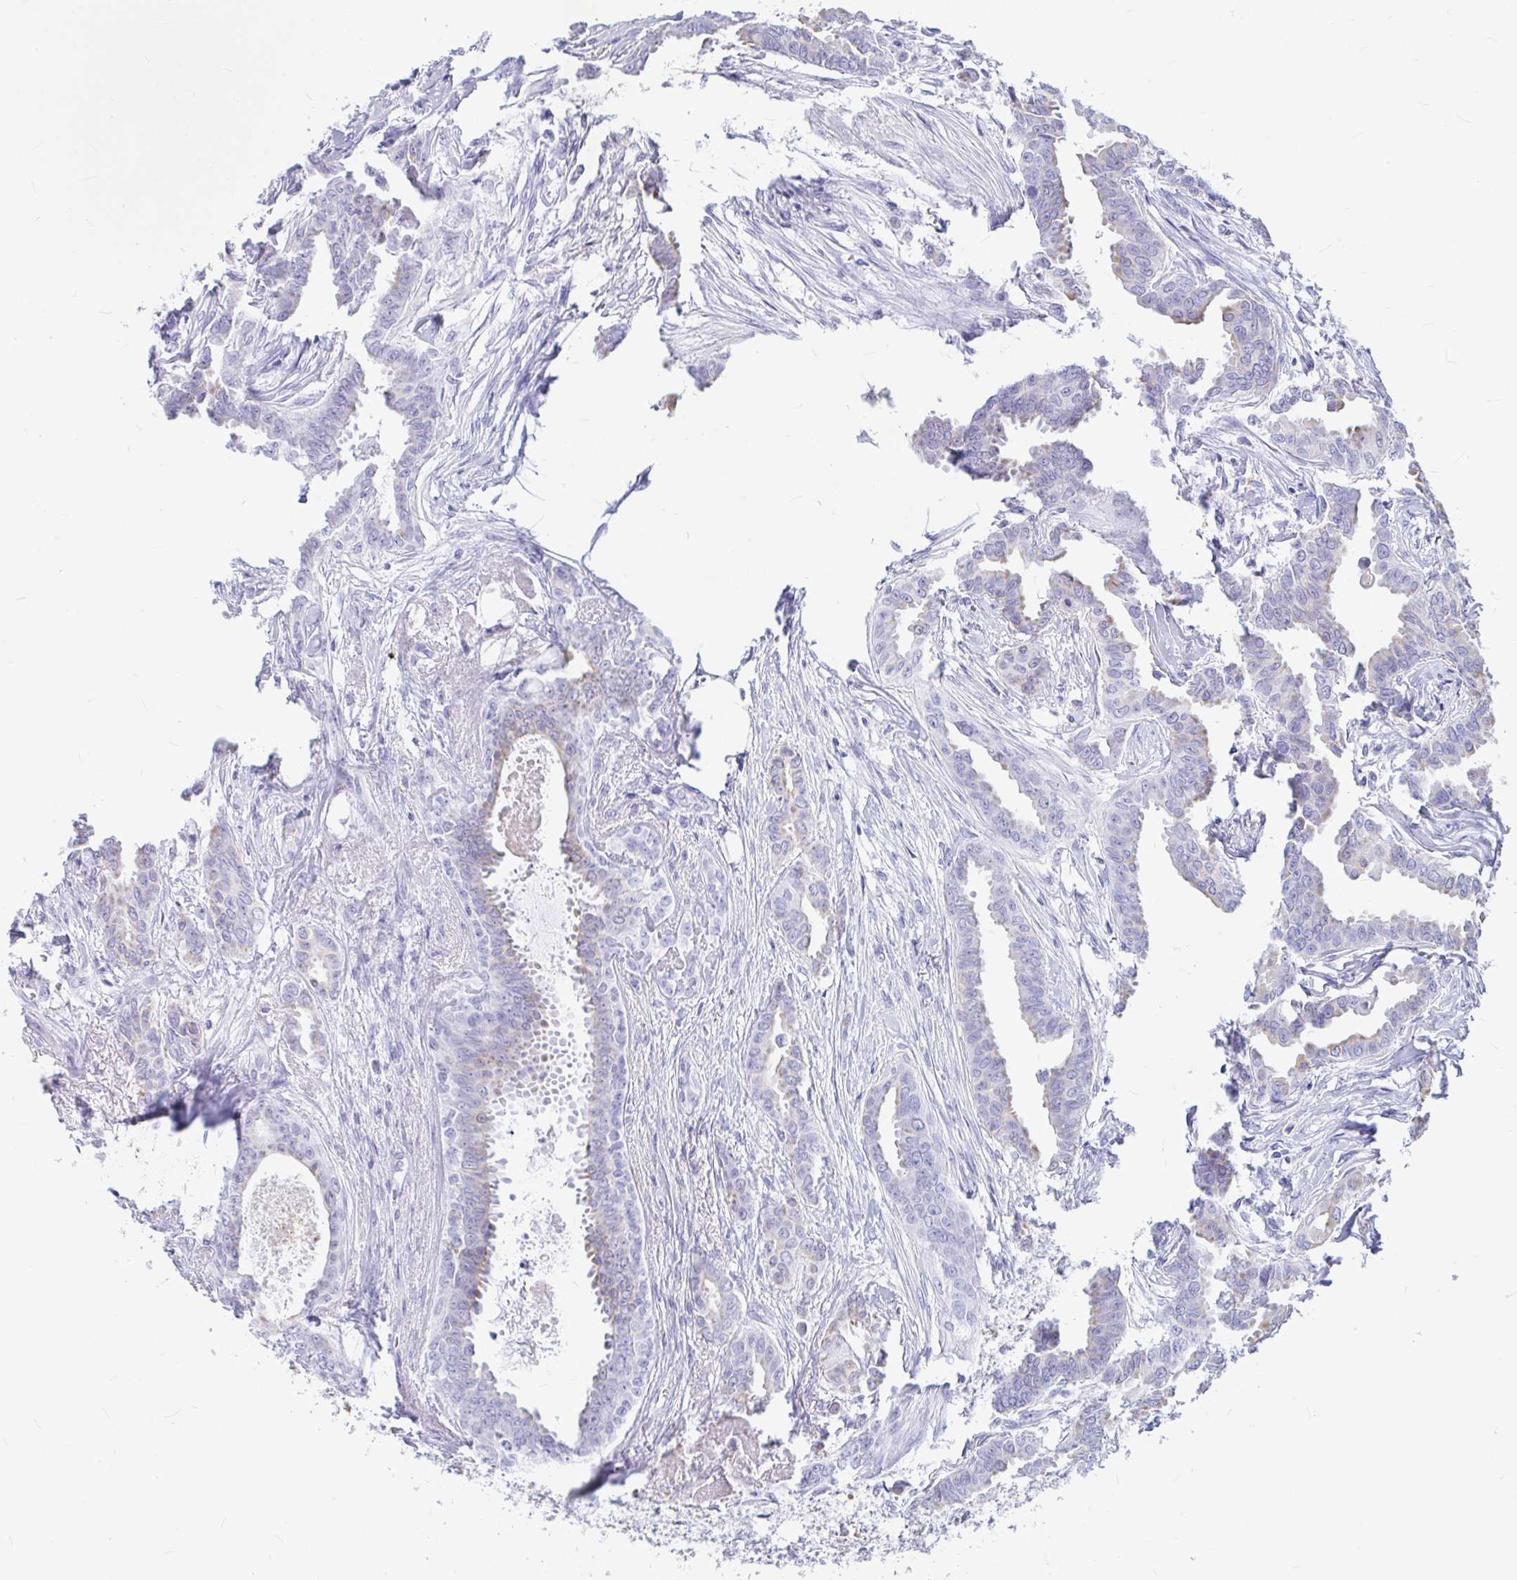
{"staining": {"intensity": "negative", "quantity": "none", "location": "none"}, "tissue": "breast cancer", "cell_type": "Tumor cells", "image_type": "cancer", "snomed": [{"axis": "morphology", "description": "Duct carcinoma"}, {"axis": "topography", "description": "Breast"}], "caption": "Tumor cells are negative for brown protein staining in infiltrating ductal carcinoma (breast). (Stains: DAB (3,3'-diaminobenzidine) IHC with hematoxylin counter stain, Microscopy: brightfield microscopy at high magnification).", "gene": "OR5J2", "patient": {"sex": "female", "age": 45}}